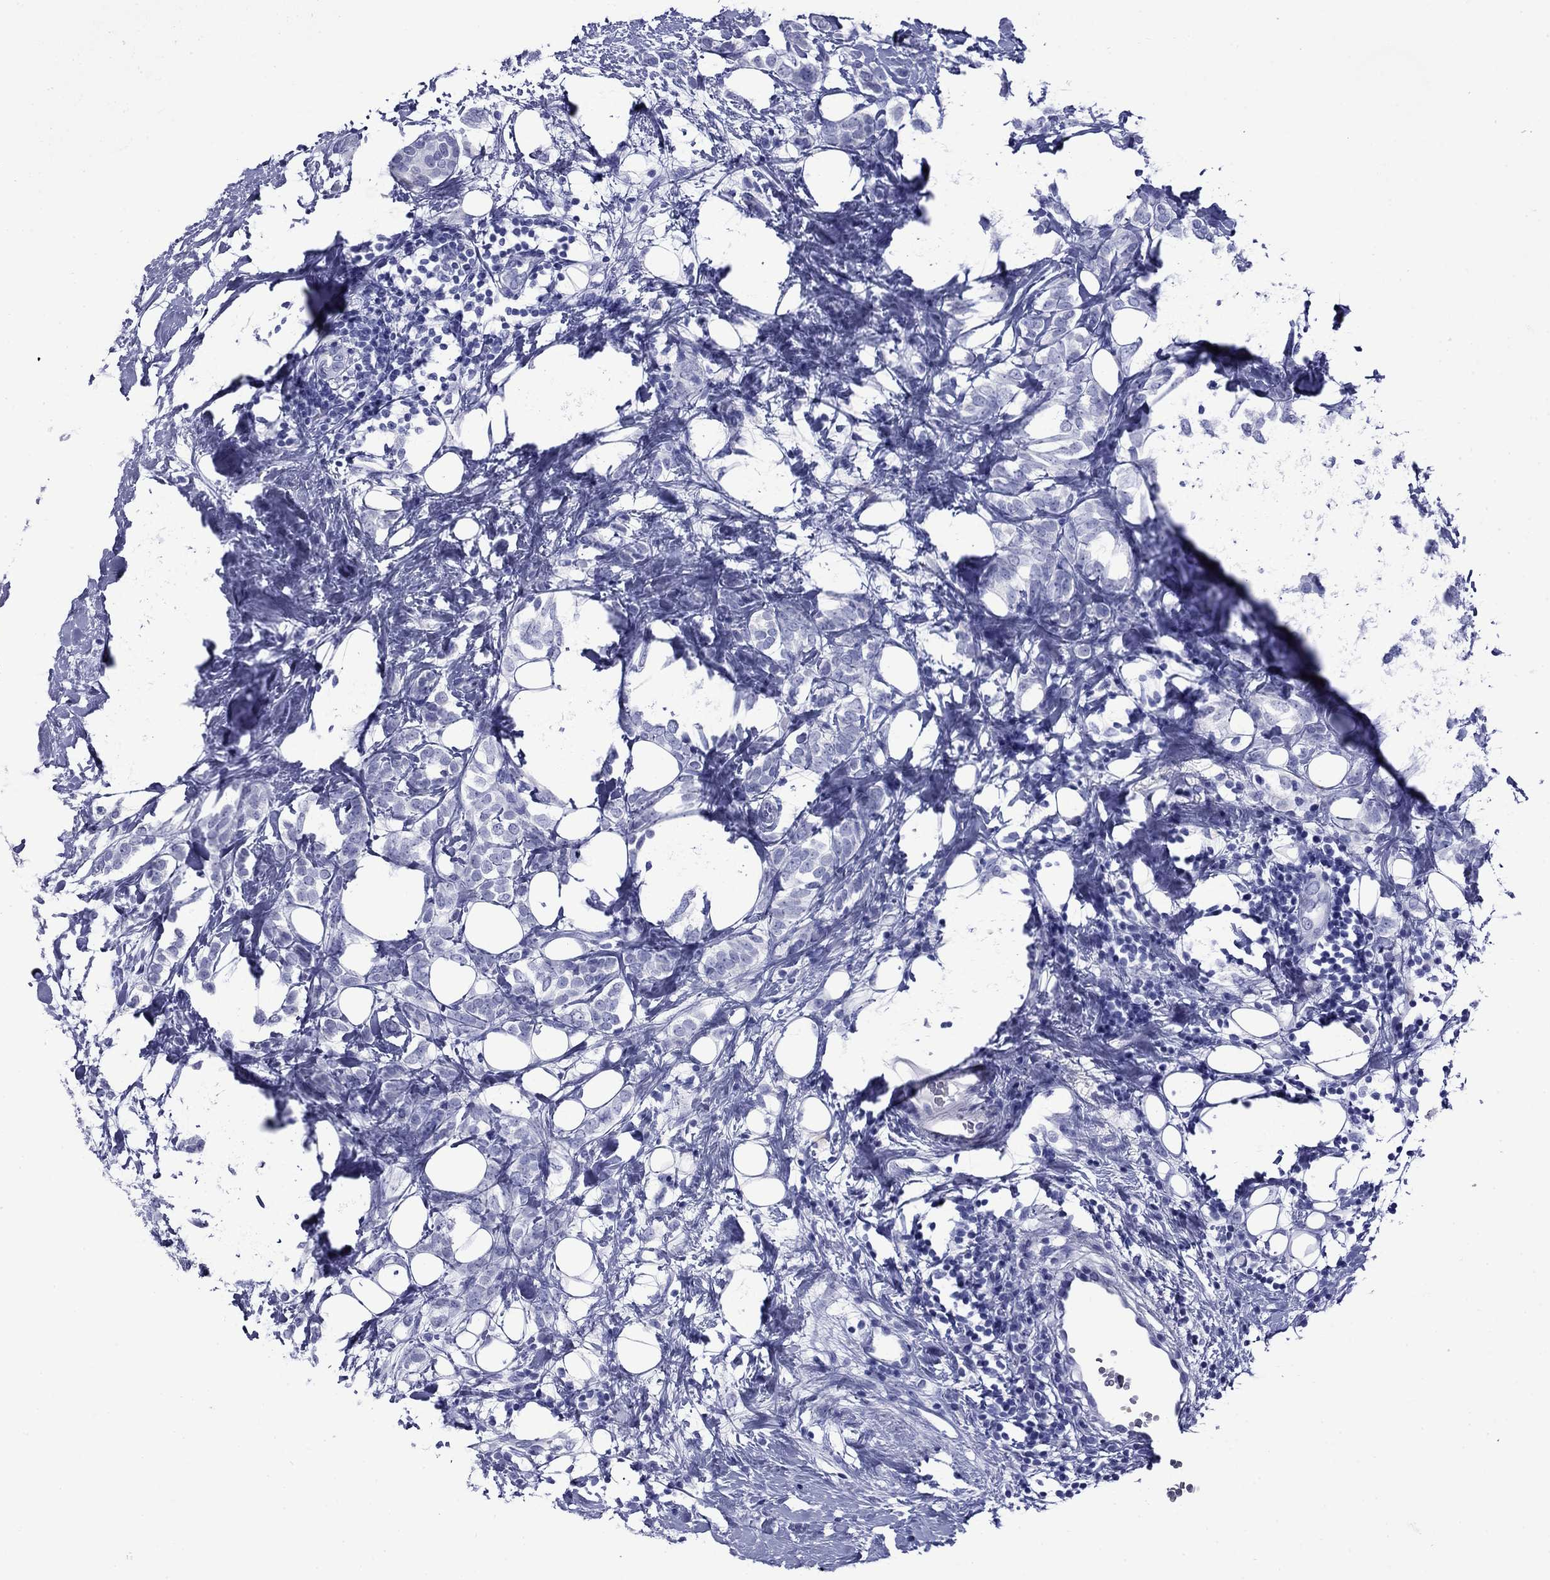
{"staining": {"intensity": "negative", "quantity": "none", "location": "none"}, "tissue": "breast cancer", "cell_type": "Tumor cells", "image_type": "cancer", "snomed": [{"axis": "morphology", "description": "Lobular carcinoma"}, {"axis": "topography", "description": "Breast"}], "caption": "Breast lobular carcinoma stained for a protein using immunohistochemistry (IHC) reveals no expression tumor cells.", "gene": "ROM1", "patient": {"sex": "female", "age": 49}}